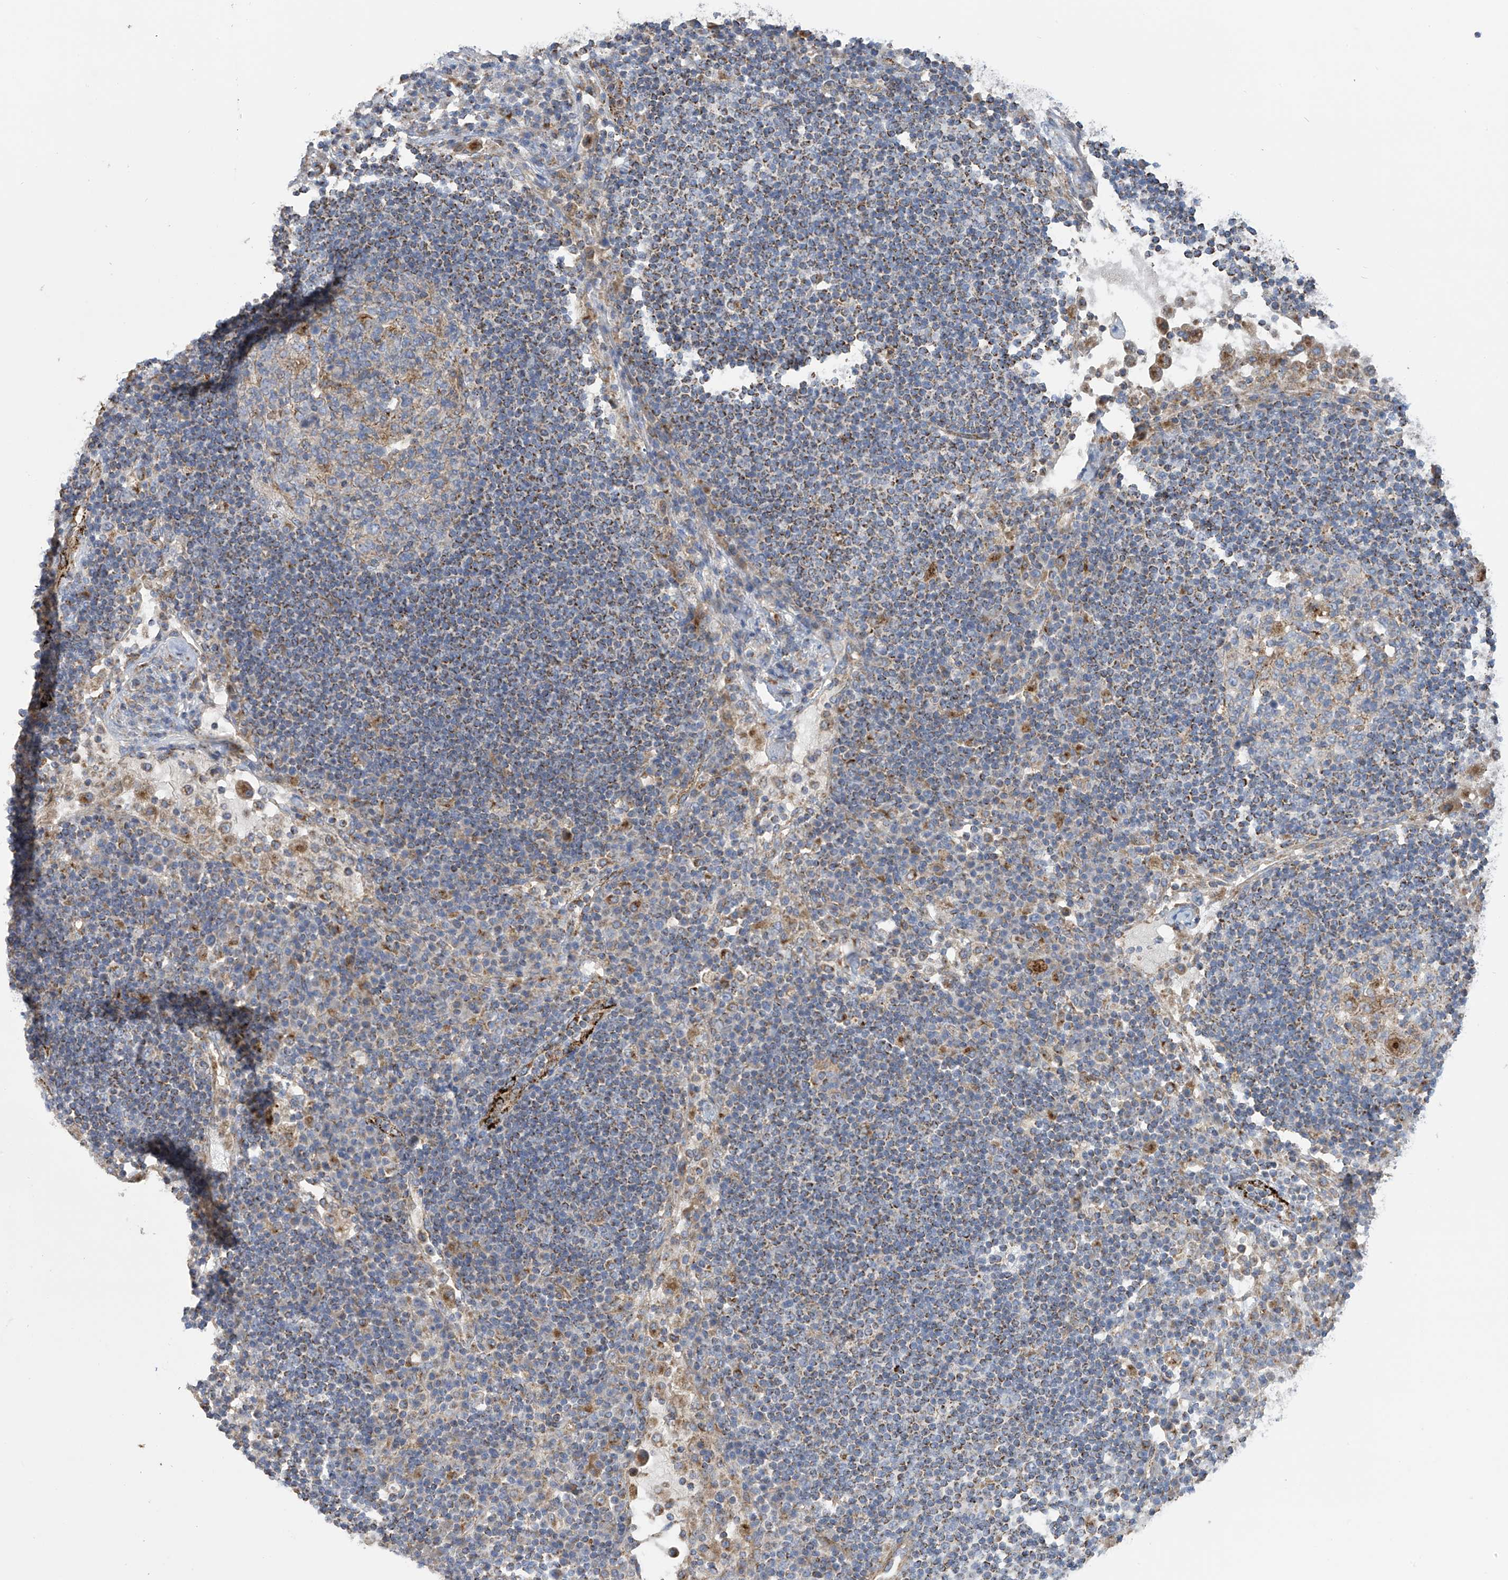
{"staining": {"intensity": "weak", "quantity": "<25%", "location": "cytoplasmic/membranous"}, "tissue": "lymph node", "cell_type": "Germinal center cells", "image_type": "normal", "snomed": [{"axis": "morphology", "description": "Normal tissue, NOS"}, {"axis": "topography", "description": "Lymph node"}], "caption": "Germinal center cells show no significant expression in unremarkable lymph node. The staining was performed using DAB (3,3'-diaminobenzidine) to visualize the protein expression in brown, while the nuclei were stained in blue with hematoxylin (Magnification: 20x).", "gene": "ITM2B", "patient": {"sex": "female", "age": 53}}